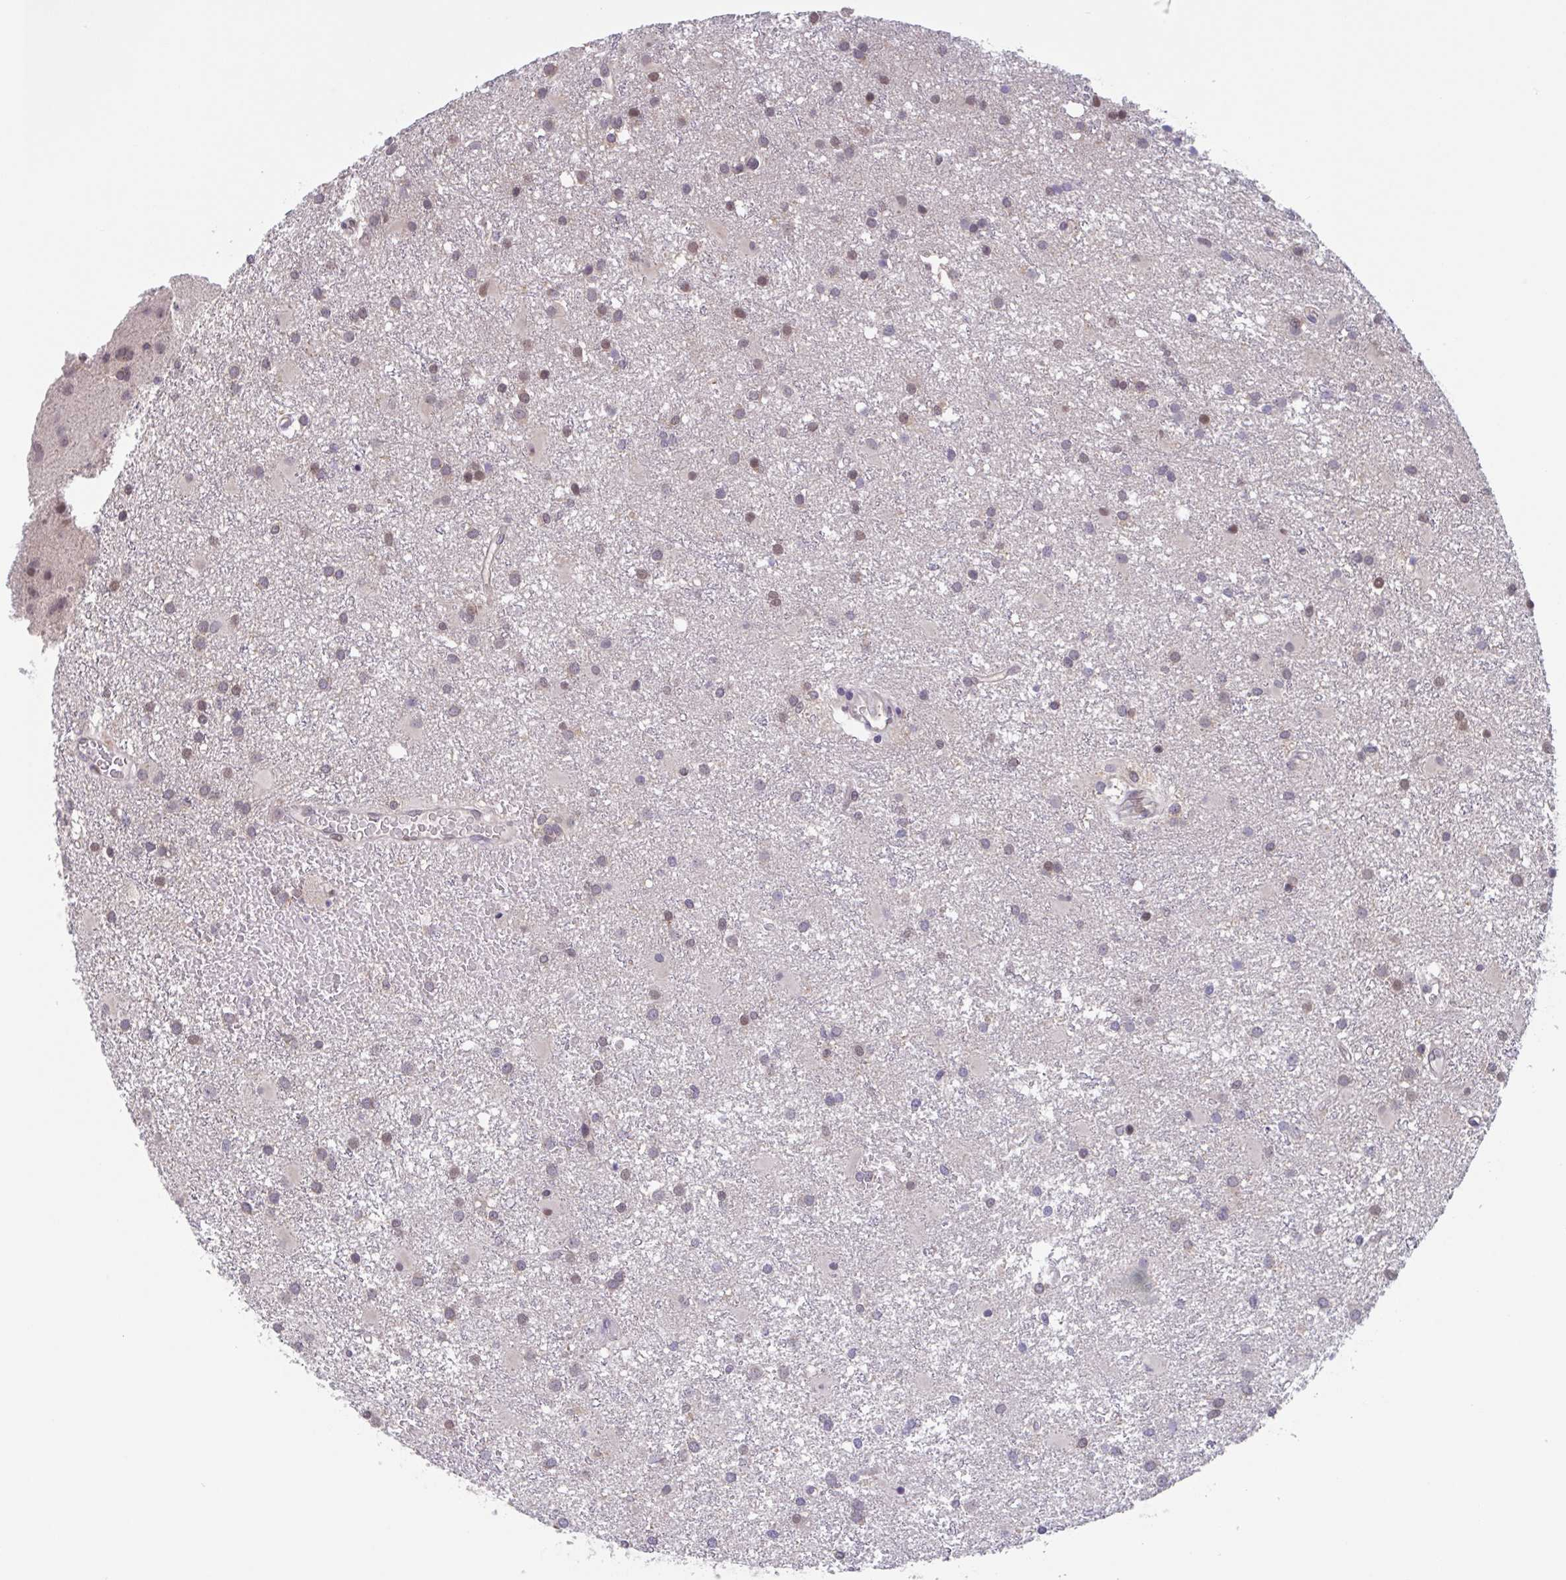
{"staining": {"intensity": "moderate", "quantity": "<25%", "location": "nuclear"}, "tissue": "glioma", "cell_type": "Tumor cells", "image_type": "cancer", "snomed": [{"axis": "morphology", "description": "Glioma, malignant, High grade"}, {"axis": "topography", "description": "Brain"}], "caption": "Immunohistochemical staining of human malignant glioma (high-grade) reveals moderate nuclear protein expression in approximately <25% of tumor cells.", "gene": "RIOK1", "patient": {"sex": "male", "age": 55}}